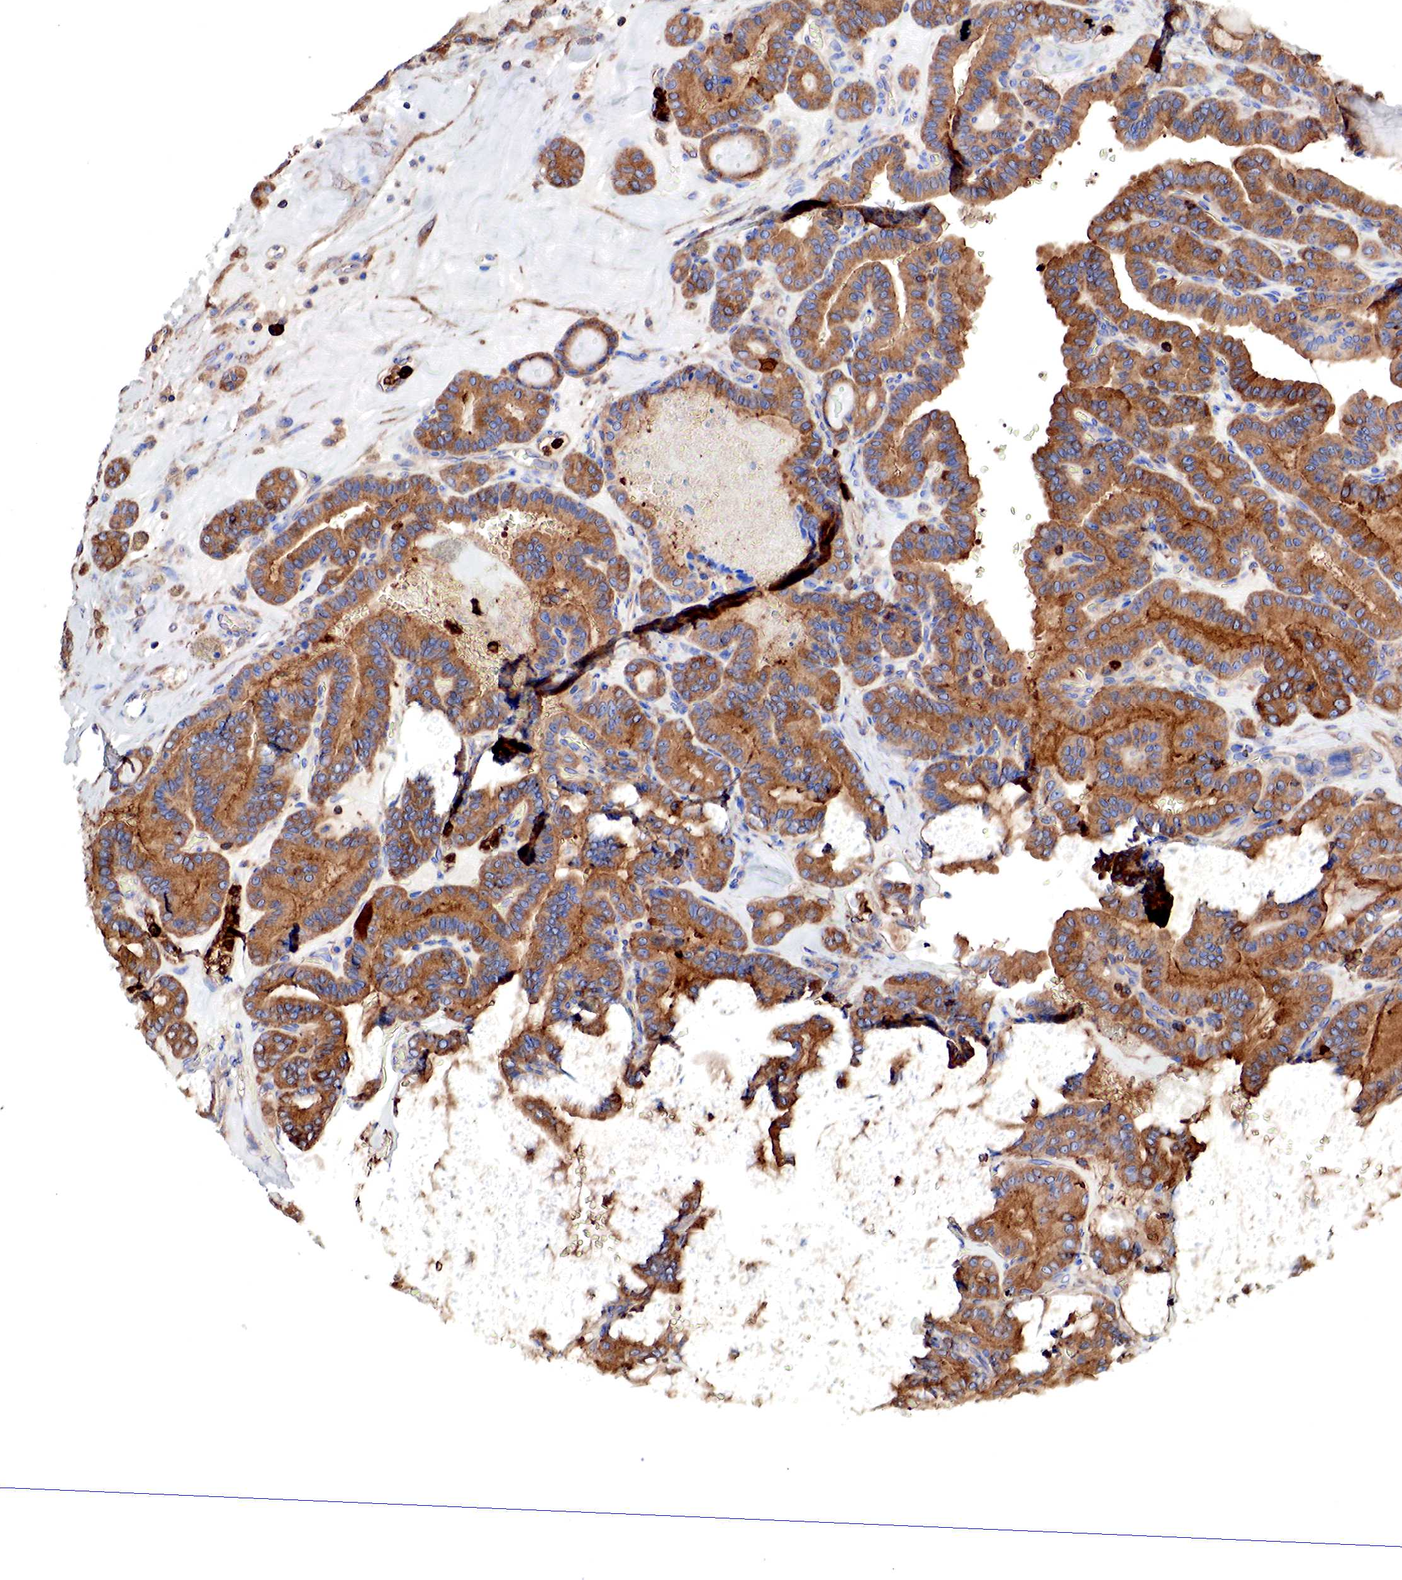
{"staining": {"intensity": "strong", "quantity": ">75%", "location": "cytoplasmic/membranous"}, "tissue": "thyroid cancer", "cell_type": "Tumor cells", "image_type": "cancer", "snomed": [{"axis": "morphology", "description": "Papillary adenocarcinoma, NOS"}, {"axis": "topography", "description": "Thyroid gland"}], "caption": "A brown stain shows strong cytoplasmic/membranous expression of a protein in thyroid cancer (papillary adenocarcinoma) tumor cells. Immunohistochemistry (ihc) stains the protein in brown and the nuclei are stained blue.", "gene": "G6PD", "patient": {"sex": "male", "age": 87}}